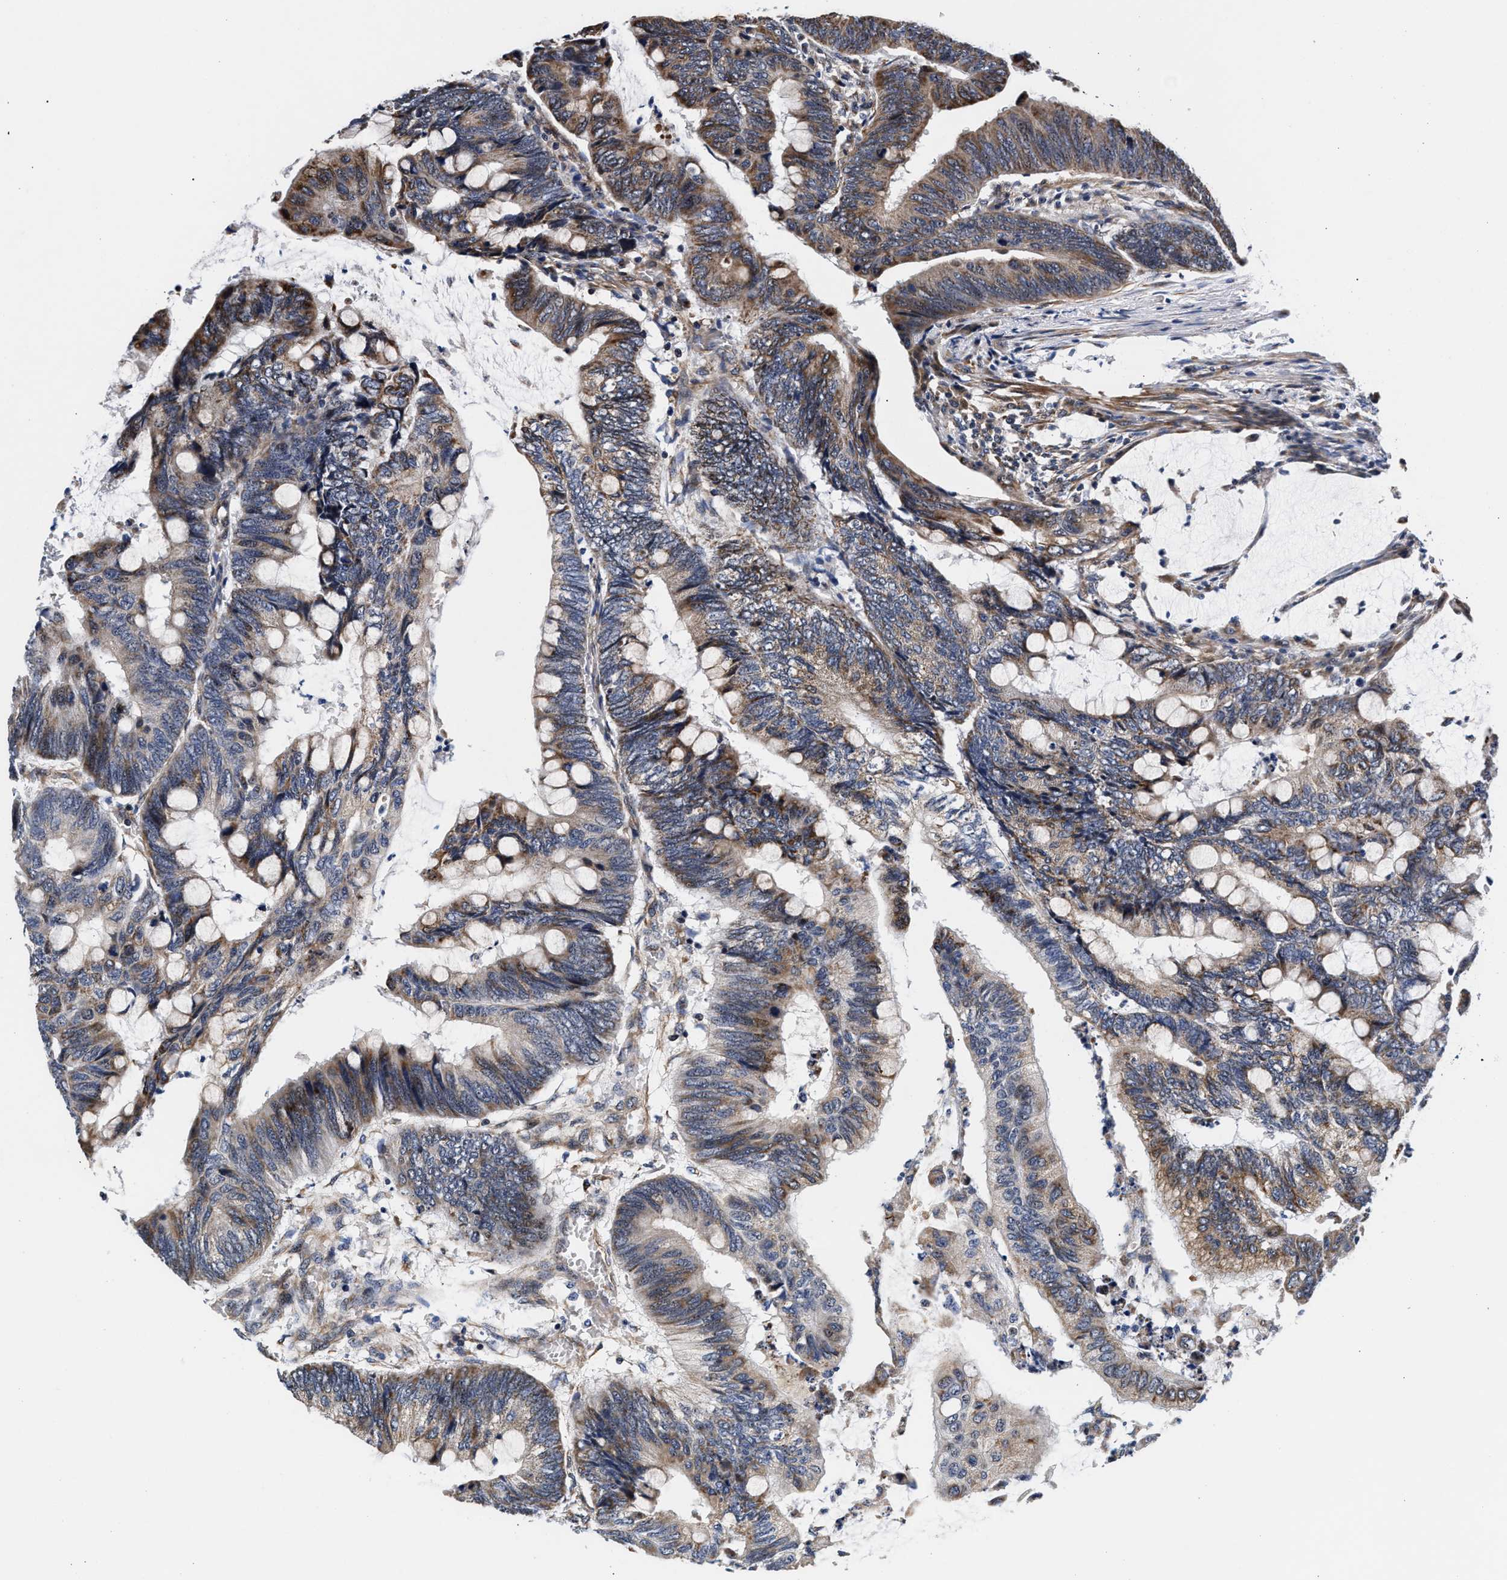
{"staining": {"intensity": "moderate", "quantity": ">75%", "location": "cytoplasmic/membranous"}, "tissue": "colorectal cancer", "cell_type": "Tumor cells", "image_type": "cancer", "snomed": [{"axis": "morphology", "description": "Normal tissue, NOS"}, {"axis": "morphology", "description": "Adenocarcinoma, NOS"}, {"axis": "topography", "description": "Rectum"}, {"axis": "topography", "description": "Peripheral nerve tissue"}], "caption": "A brown stain highlights moderate cytoplasmic/membranous expression of a protein in human colorectal cancer tumor cells.", "gene": "SGK1", "patient": {"sex": "male", "age": 92}}